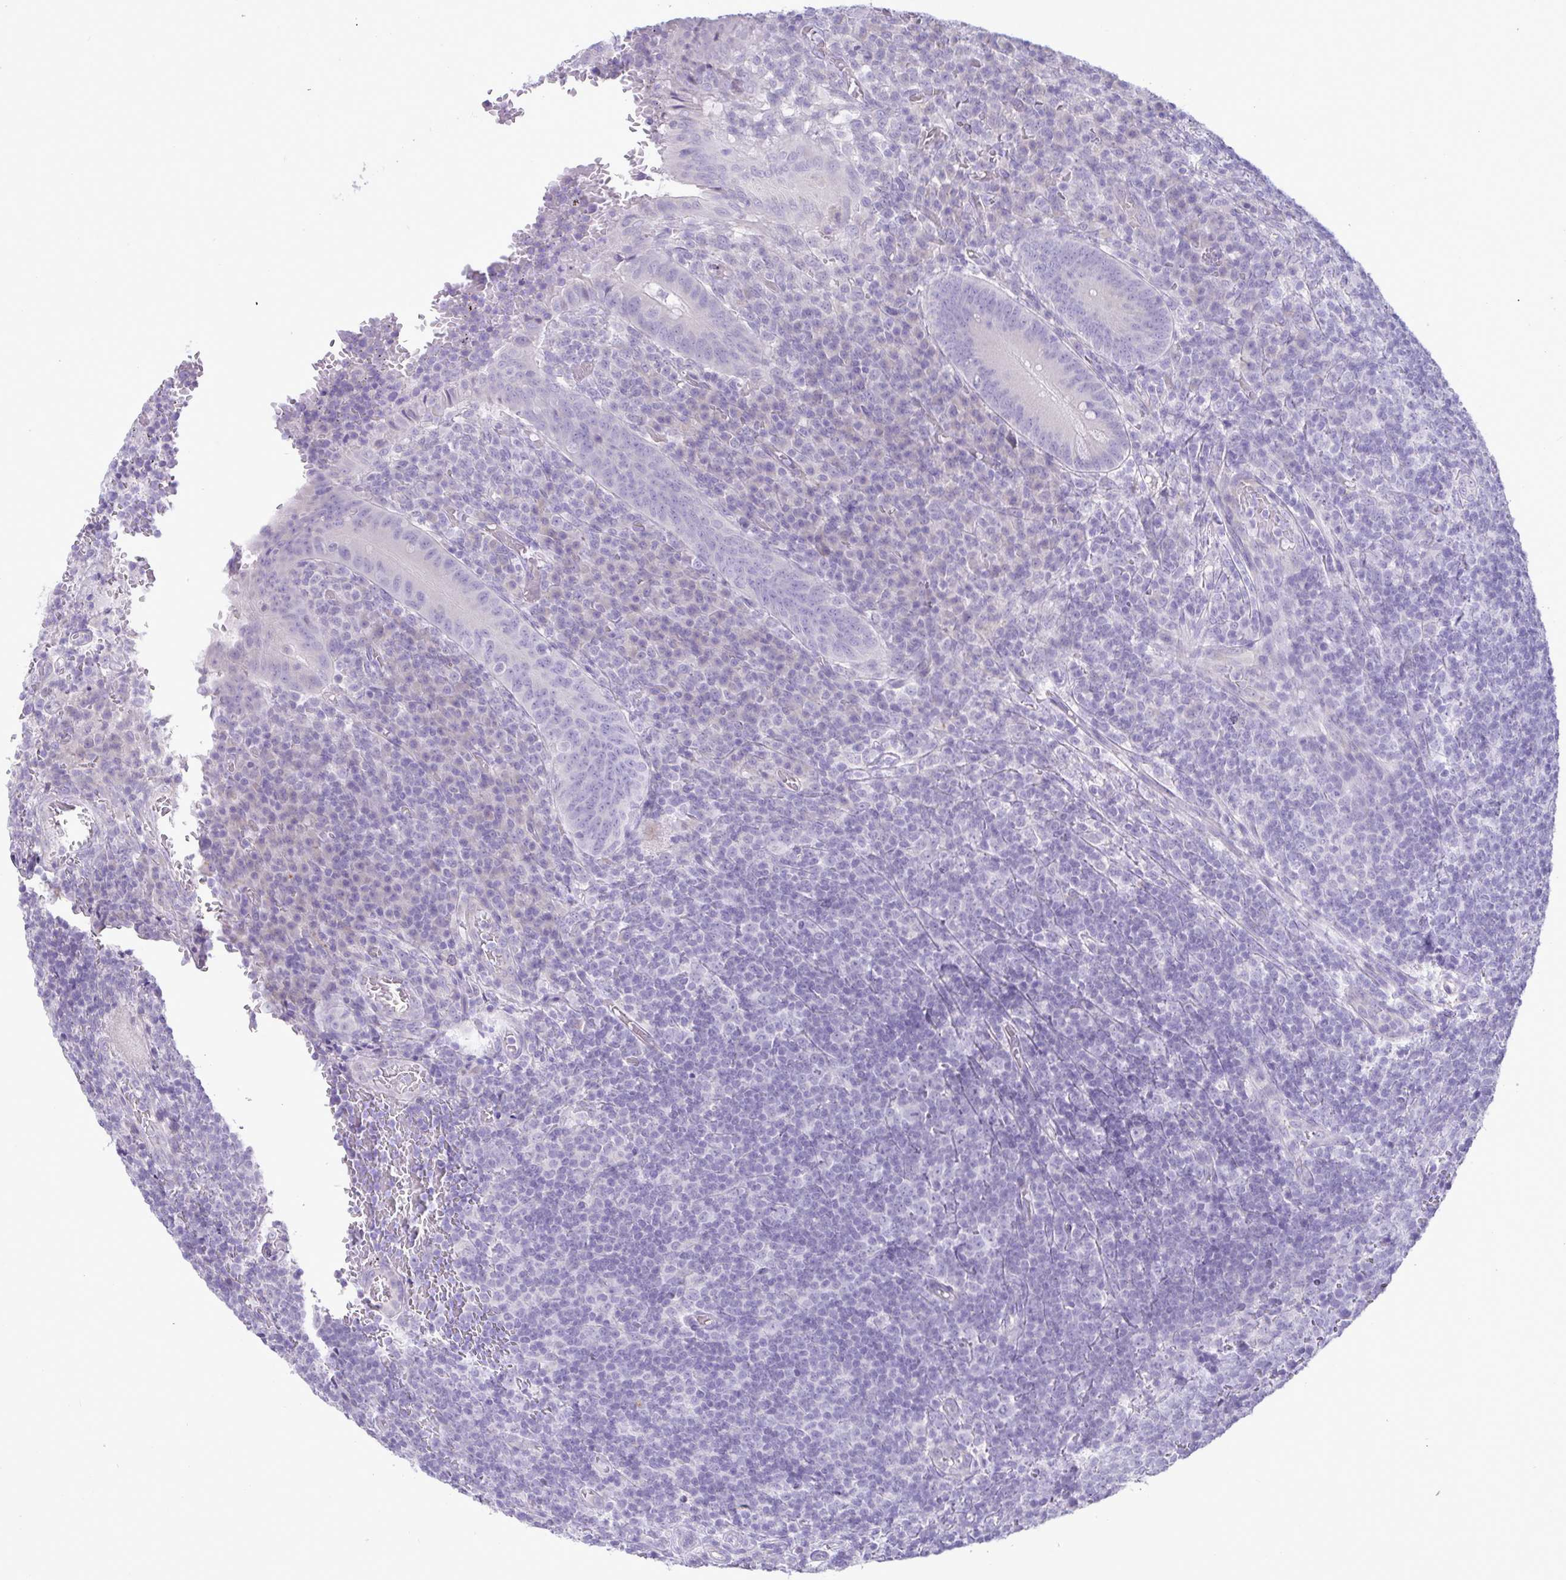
{"staining": {"intensity": "negative", "quantity": "none", "location": "none"}, "tissue": "appendix", "cell_type": "Glandular cells", "image_type": "normal", "snomed": [{"axis": "morphology", "description": "Normal tissue, NOS"}, {"axis": "topography", "description": "Appendix"}], "caption": "Immunohistochemistry micrograph of benign appendix stained for a protein (brown), which exhibits no positivity in glandular cells. The staining is performed using DAB brown chromogen with nuclei counter-stained in using hematoxylin.", "gene": "C4orf33", "patient": {"sex": "male", "age": 18}}